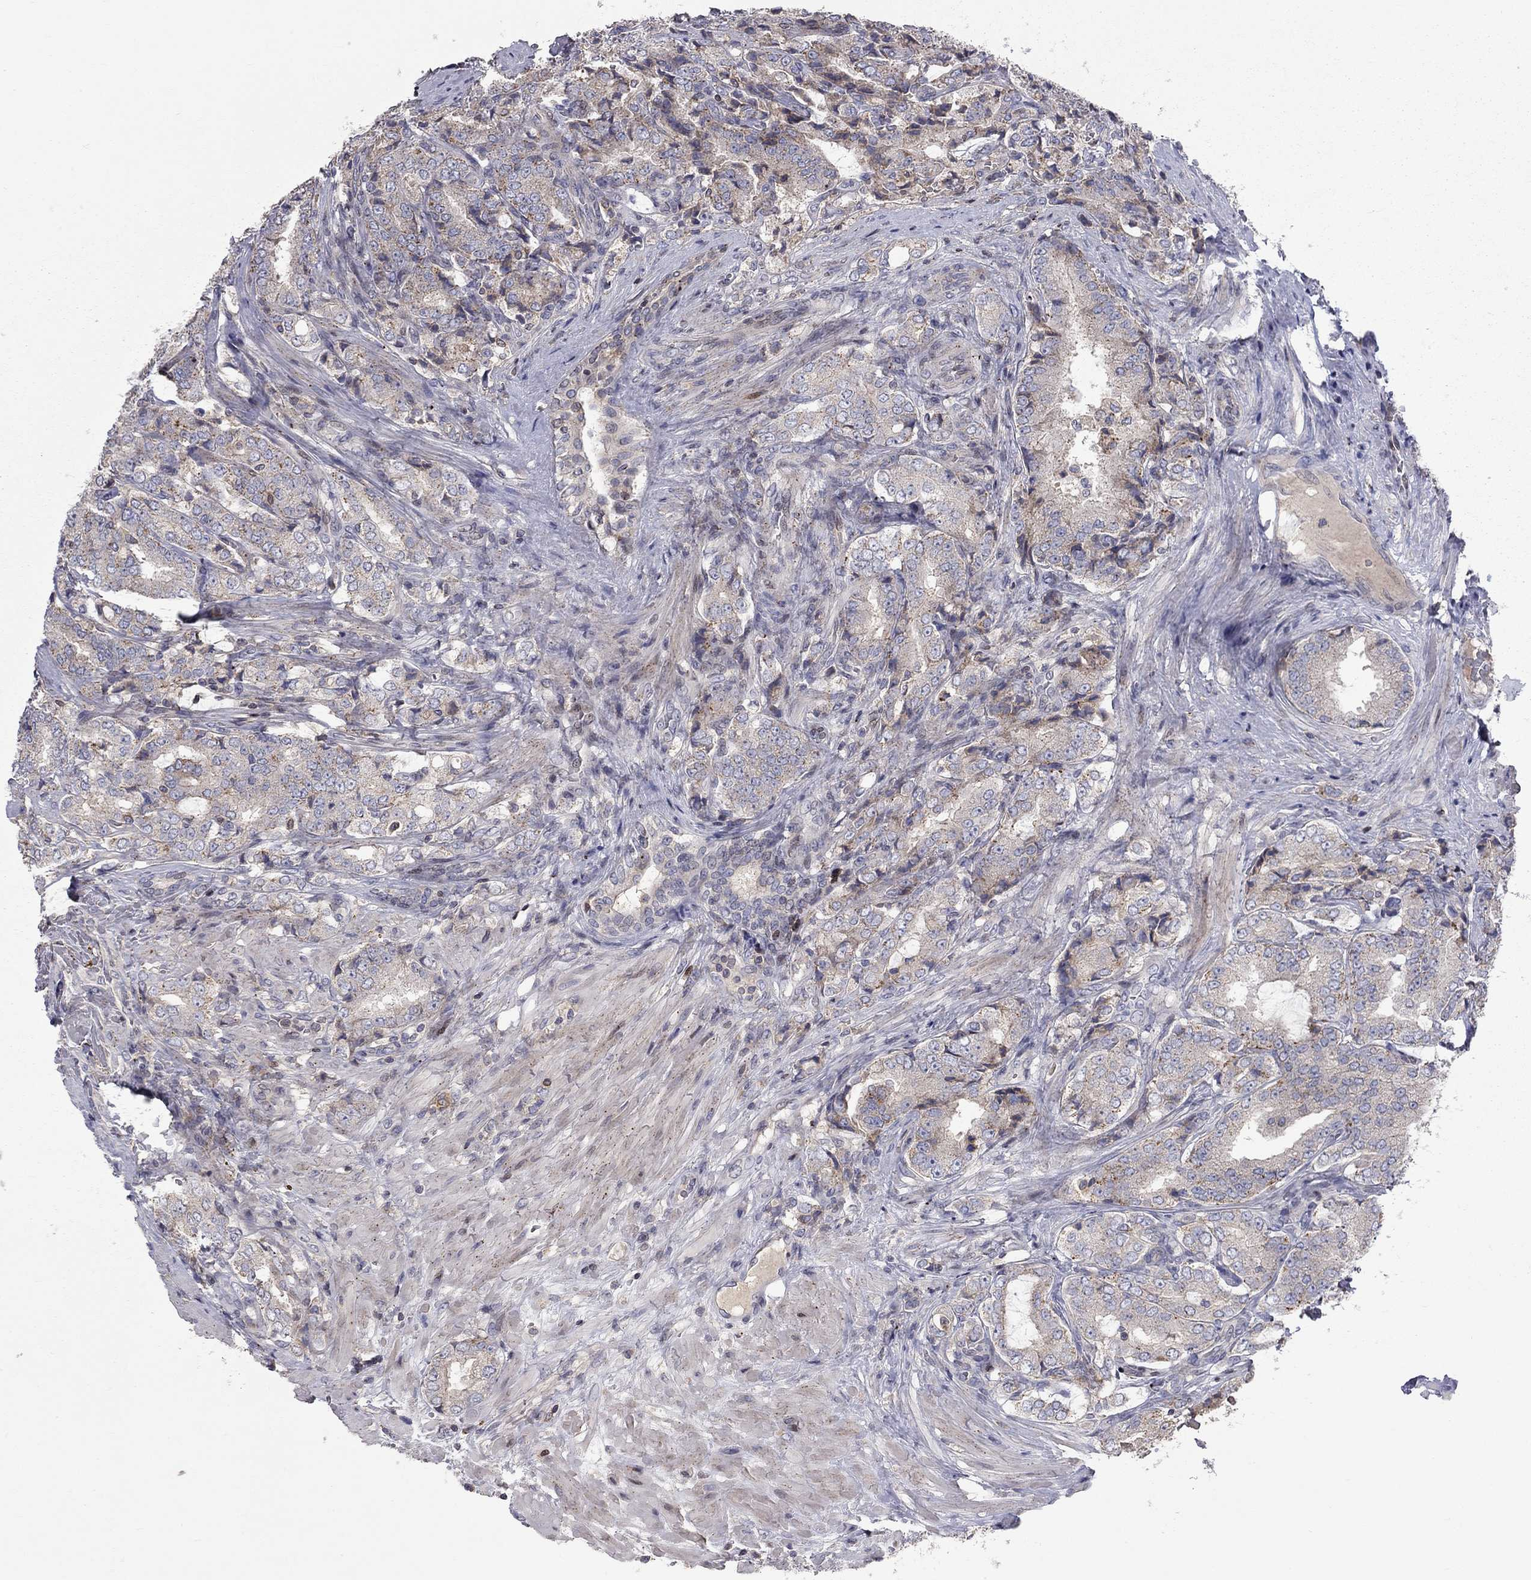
{"staining": {"intensity": "strong", "quantity": "<25%", "location": "cytoplasmic/membranous"}, "tissue": "prostate cancer", "cell_type": "Tumor cells", "image_type": "cancer", "snomed": [{"axis": "morphology", "description": "Adenocarcinoma, NOS"}, {"axis": "topography", "description": "Prostate"}], "caption": "Prostate cancer stained with a brown dye shows strong cytoplasmic/membranous positive positivity in approximately <25% of tumor cells.", "gene": "ERN2", "patient": {"sex": "male", "age": 65}}